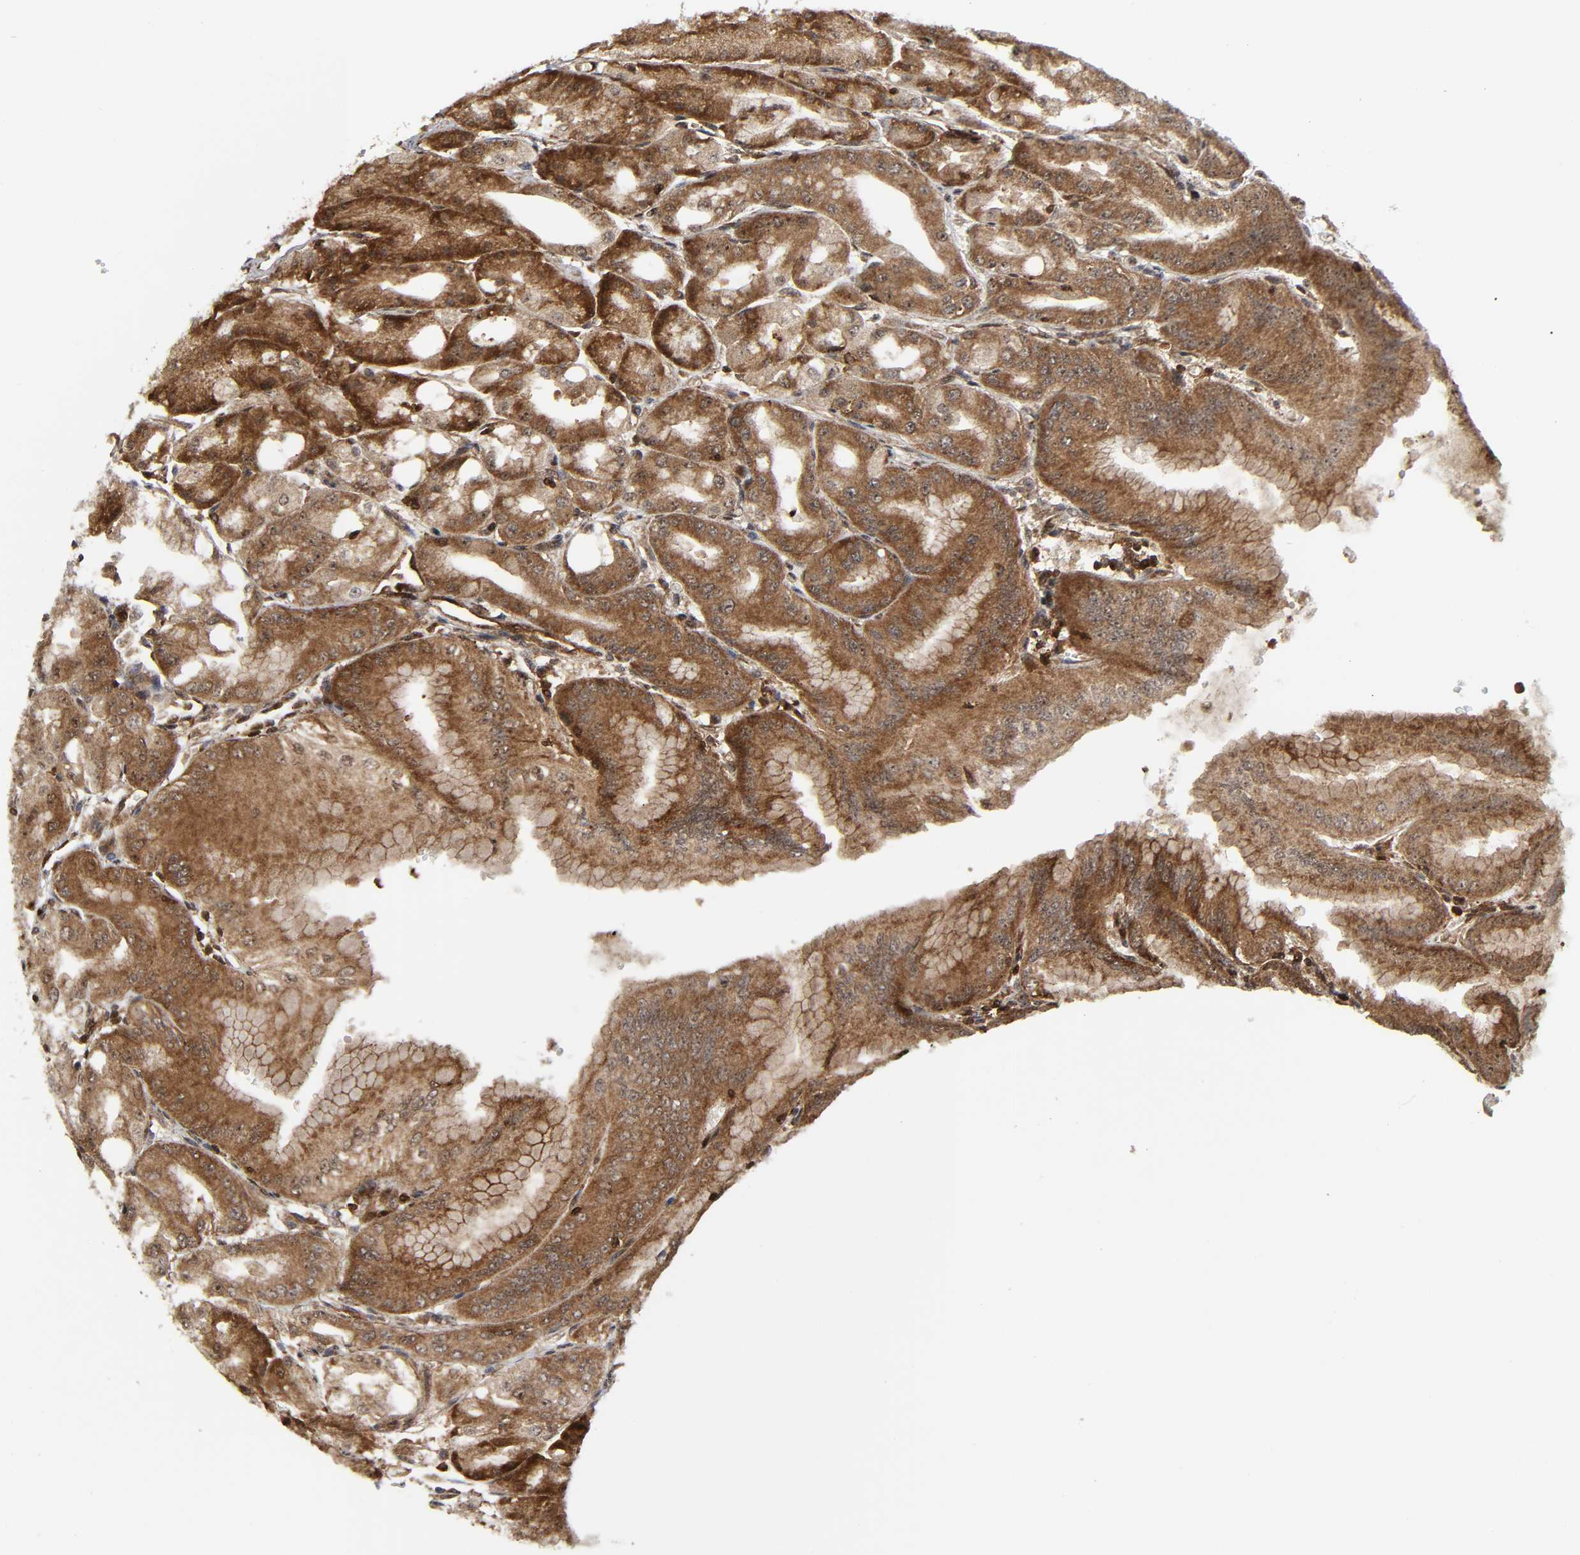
{"staining": {"intensity": "strong", "quantity": ">75%", "location": "cytoplasmic/membranous"}, "tissue": "stomach", "cell_type": "Glandular cells", "image_type": "normal", "snomed": [{"axis": "morphology", "description": "Normal tissue, NOS"}, {"axis": "topography", "description": "Stomach, lower"}], "caption": "This histopathology image displays immunohistochemistry (IHC) staining of unremarkable stomach, with high strong cytoplasmic/membranous positivity in approximately >75% of glandular cells.", "gene": "MAPK1", "patient": {"sex": "male", "age": 71}}